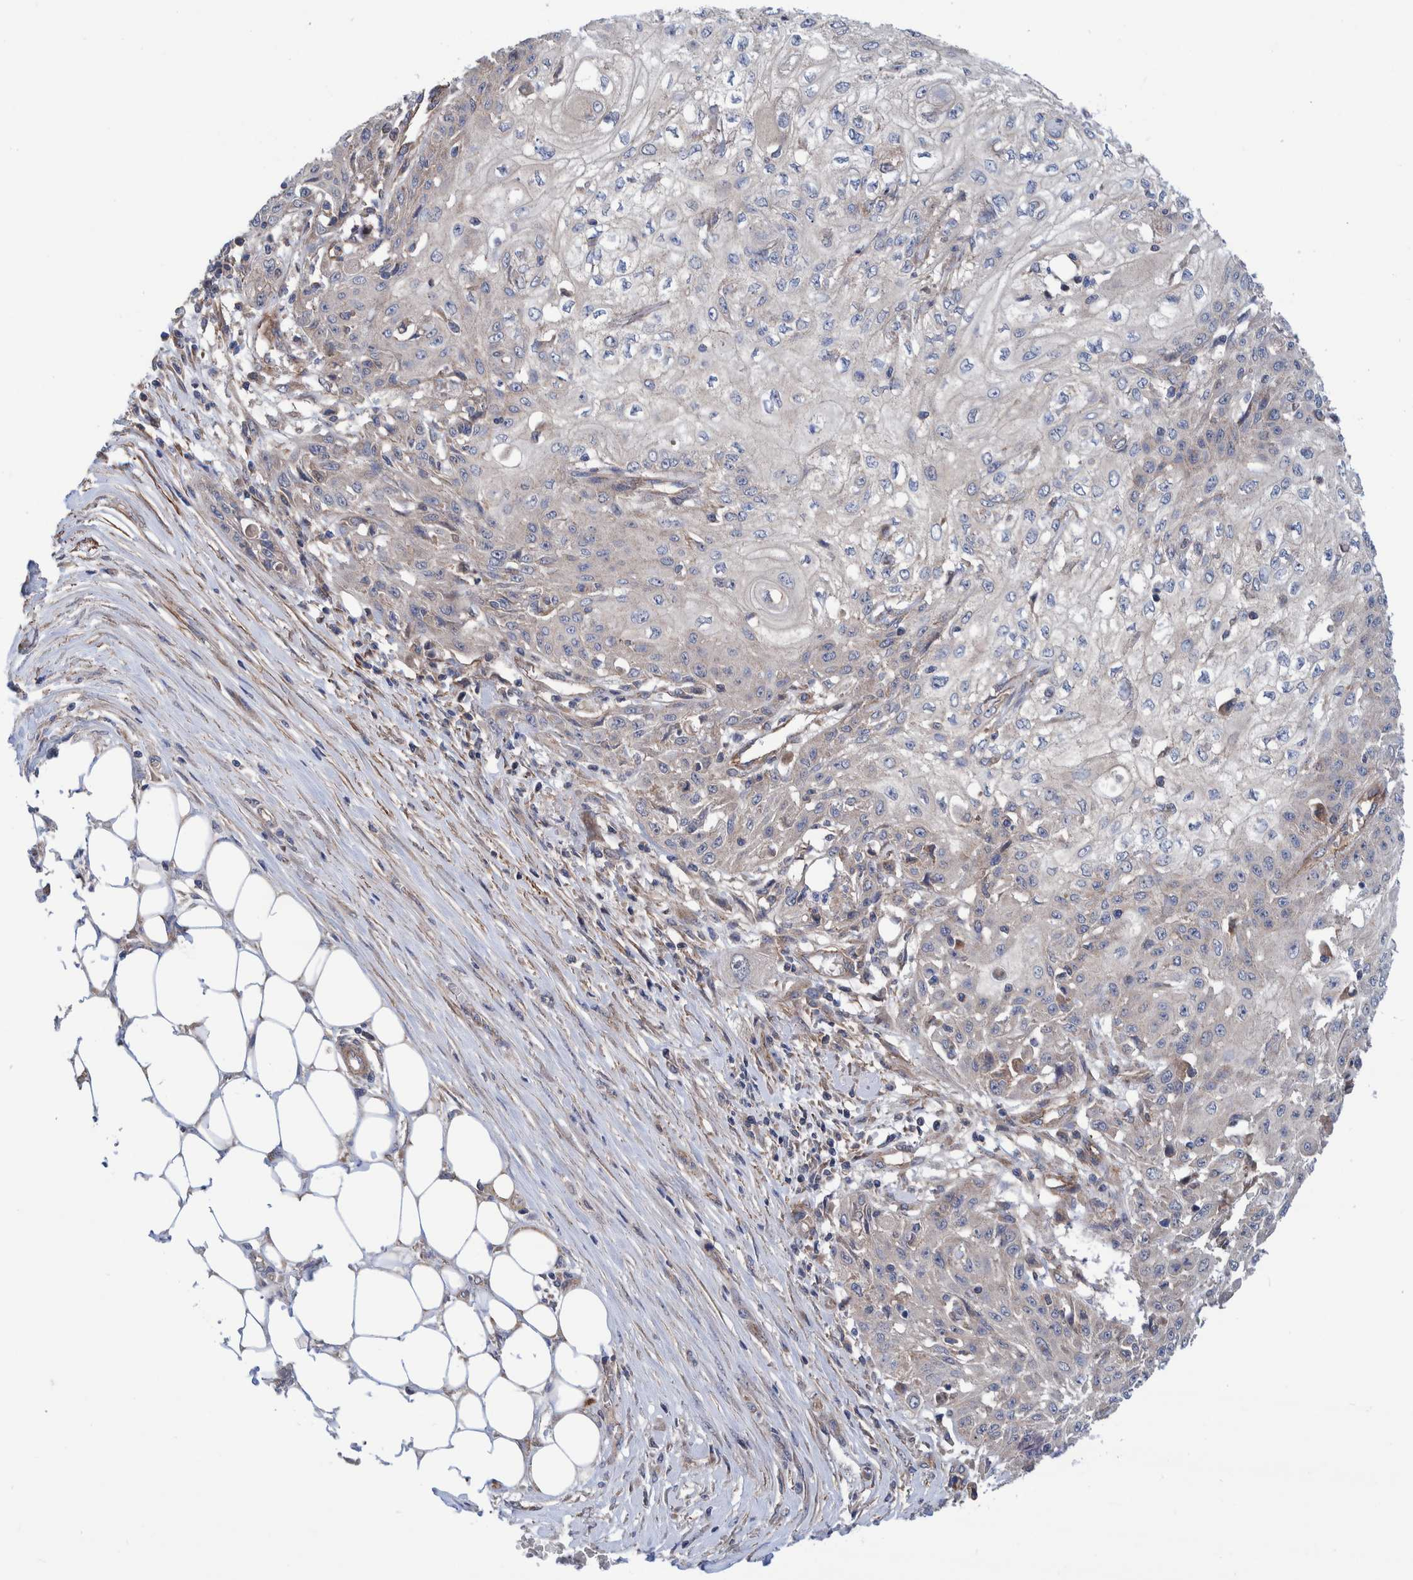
{"staining": {"intensity": "weak", "quantity": "<25%", "location": "cytoplasmic/membranous"}, "tissue": "skin cancer", "cell_type": "Tumor cells", "image_type": "cancer", "snomed": [{"axis": "morphology", "description": "Squamous cell carcinoma, NOS"}, {"axis": "morphology", "description": "Squamous cell carcinoma, metastatic, NOS"}, {"axis": "topography", "description": "Skin"}, {"axis": "topography", "description": "Lymph node"}], "caption": "Immunohistochemical staining of human skin cancer (squamous cell carcinoma) shows no significant positivity in tumor cells.", "gene": "SLC25A10", "patient": {"sex": "male", "age": 75}}